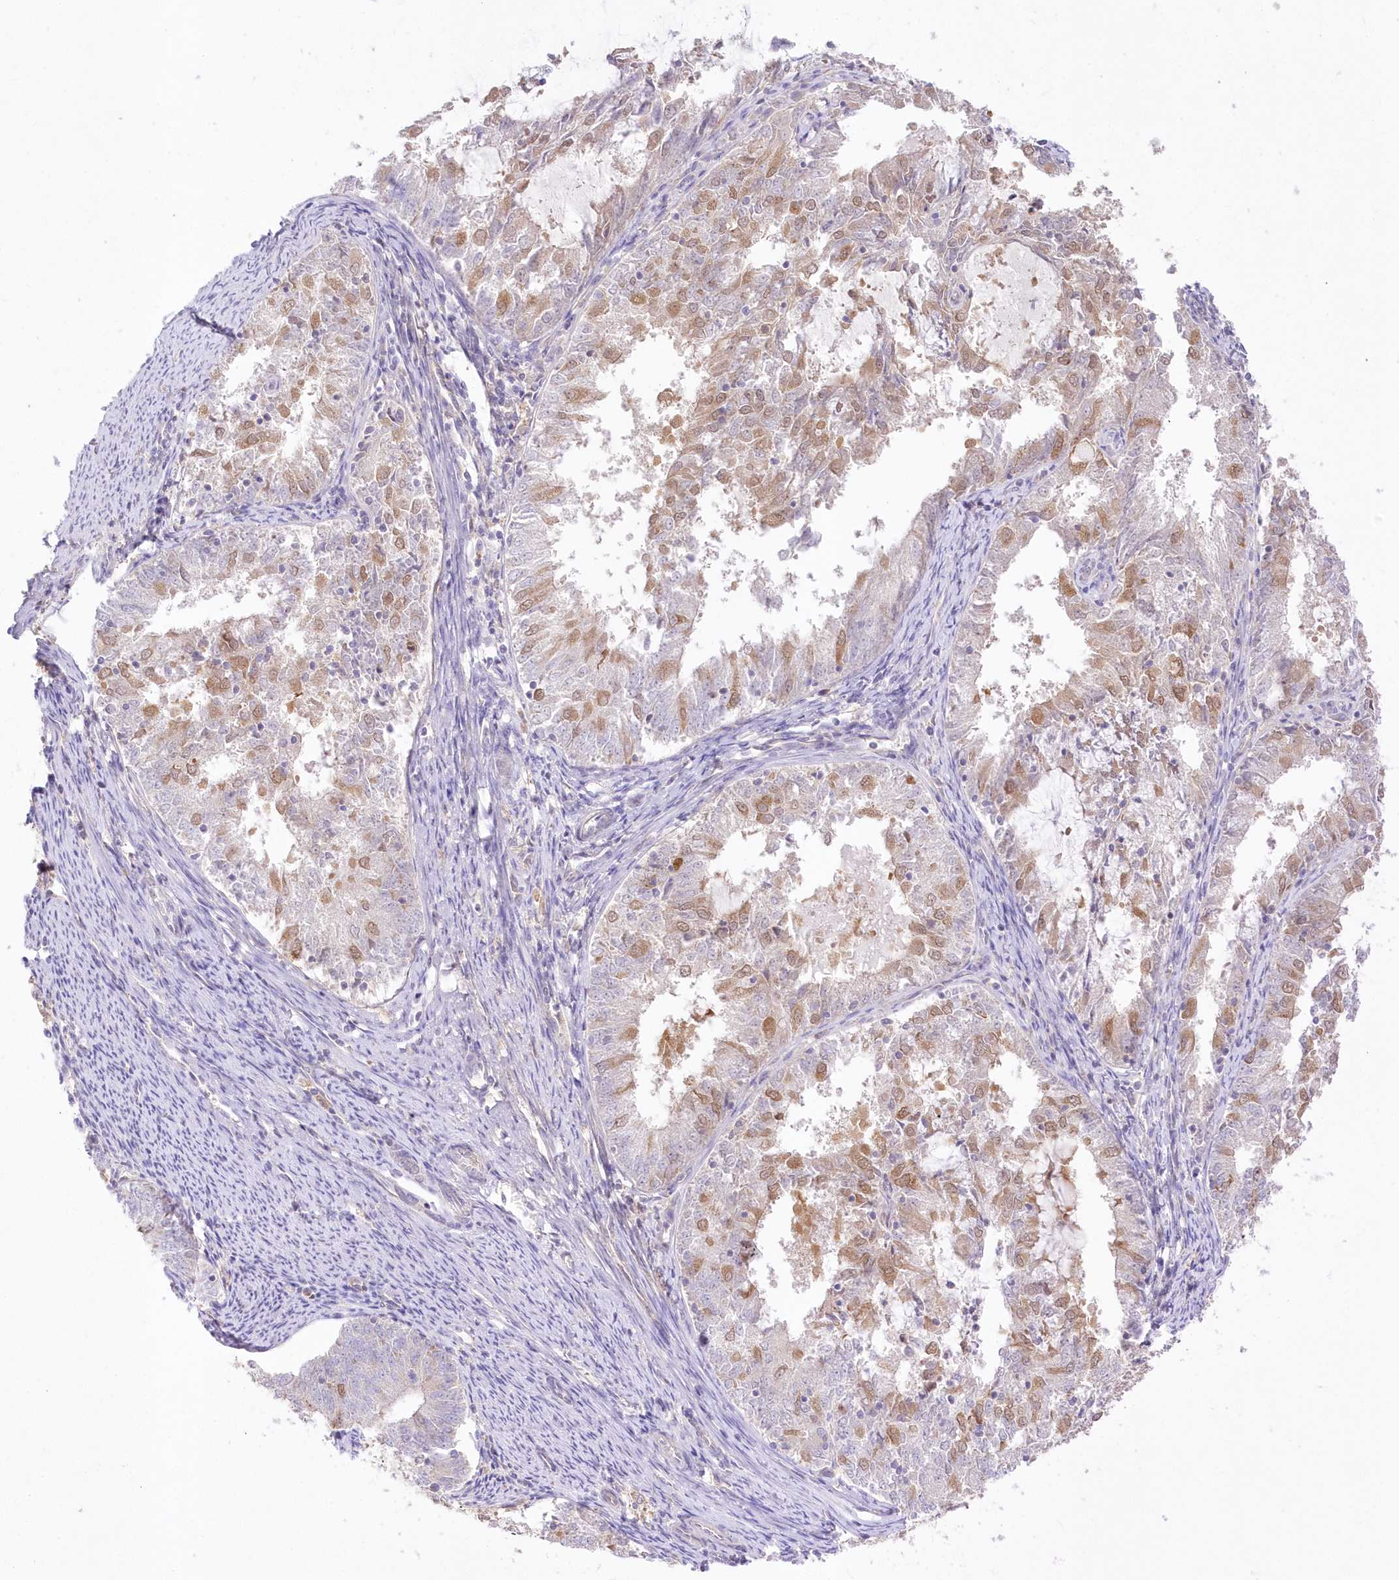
{"staining": {"intensity": "weak", "quantity": "<25%", "location": "cytoplasmic/membranous"}, "tissue": "endometrial cancer", "cell_type": "Tumor cells", "image_type": "cancer", "snomed": [{"axis": "morphology", "description": "Adenocarcinoma, NOS"}, {"axis": "topography", "description": "Endometrium"}], "caption": "Immunohistochemistry (IHC) micrograph of endometrial cancer stained for a protein (brown), which shows no expression in tumor cells. The staining is performed using DAB (3,3'-diaminobenzidine) brown chromogen with nuclei counter-stained in using hematoxylin.", "gene": "RNPEP", "patient": {"sex": "female", "age": 57}}